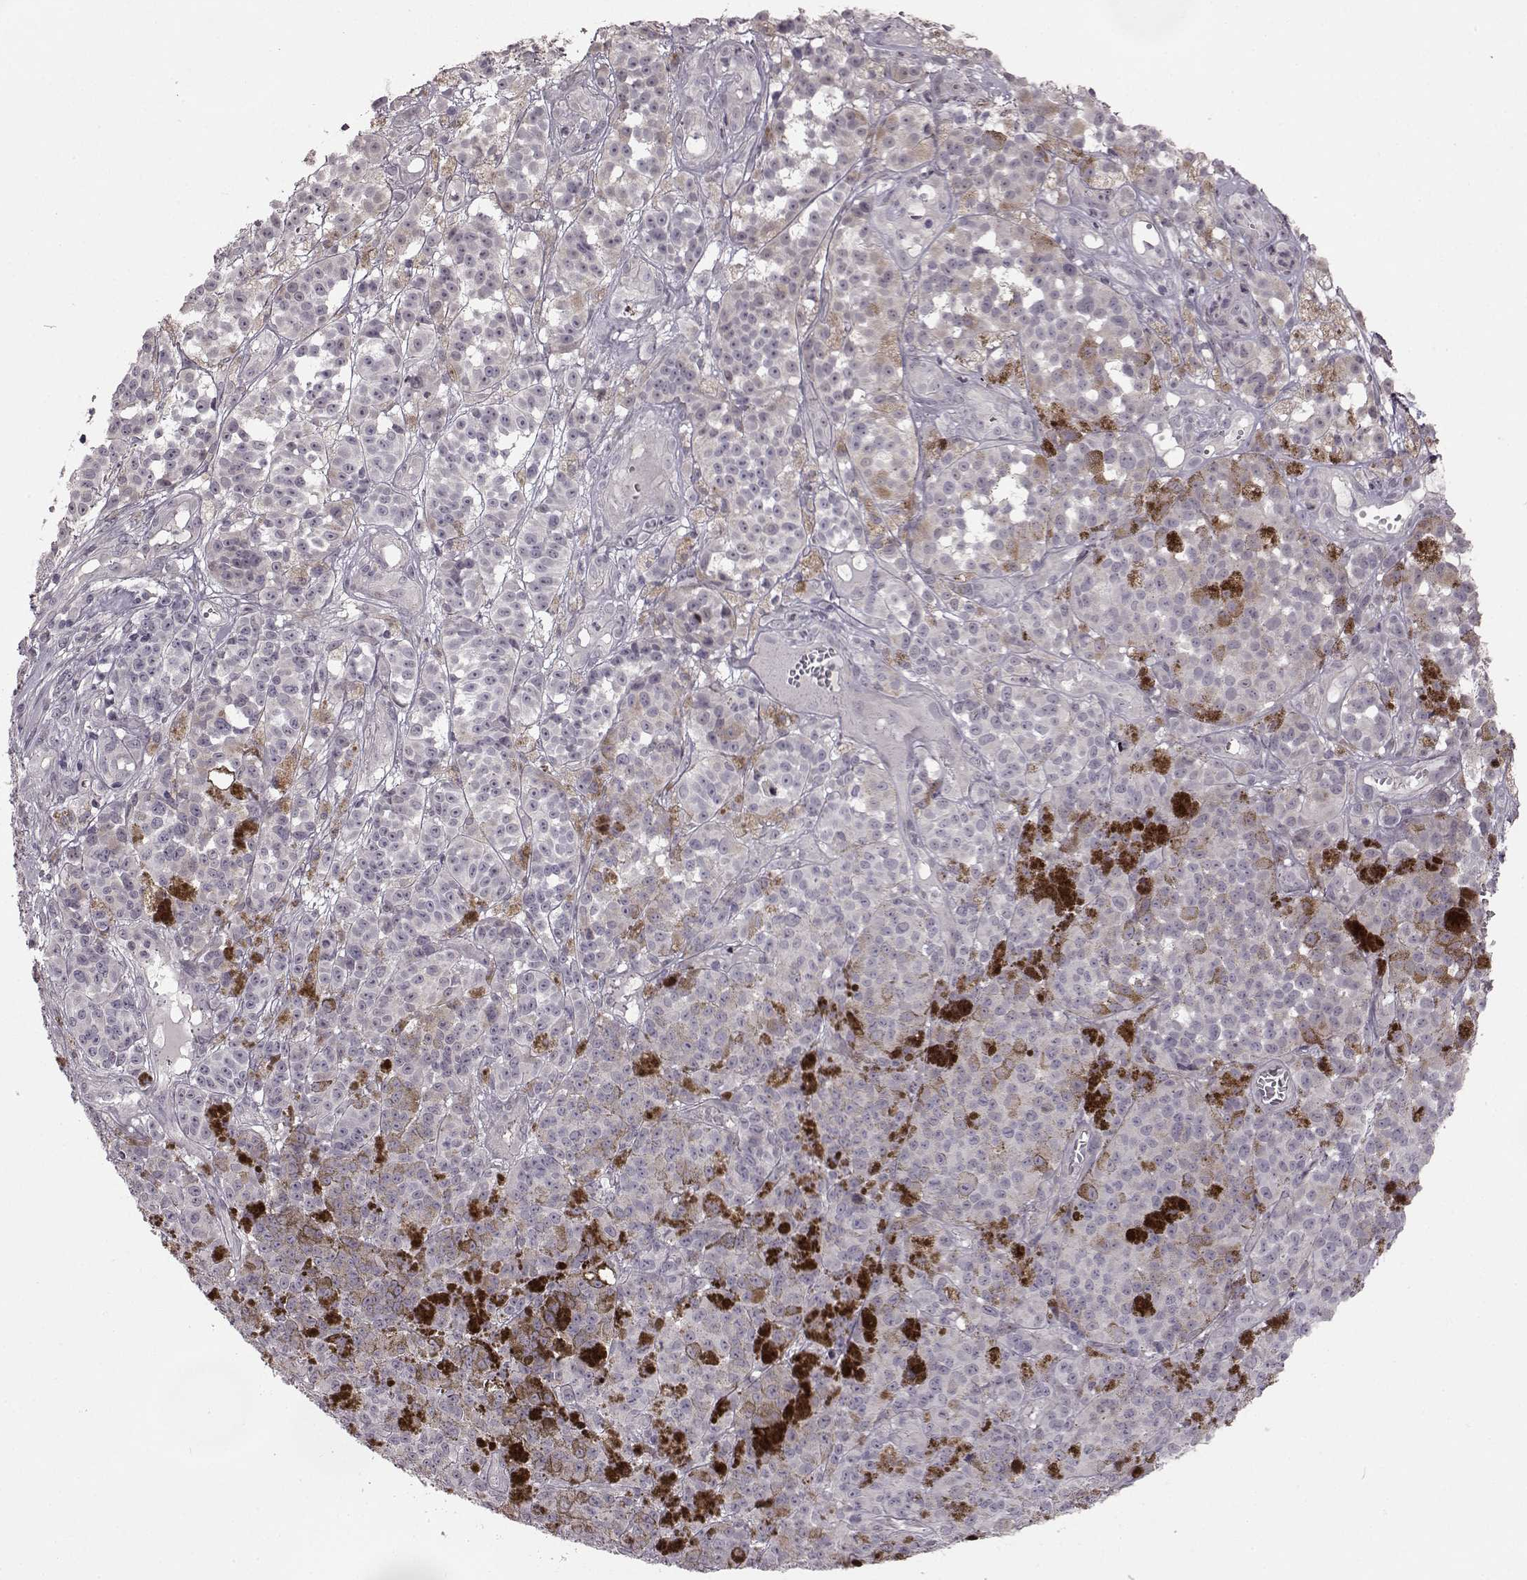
{"staining": {"intensity": "negative", "quantity": "none", "location": "none"}, "tissue": "melanoma", "cell_type": "Tumor cells", "image_type": "cancer", "snomed": [{"axis": "morphology", "description": "Malignant melanoma, NOS"}, {"axis": "topography", "description": "Skin"}], "caption": "Melanoma was stained to show a protein in brown. There is no significant expression in tumor cells.", "gene": "GAL", "patient": {"sex": "female", "age": 58}}